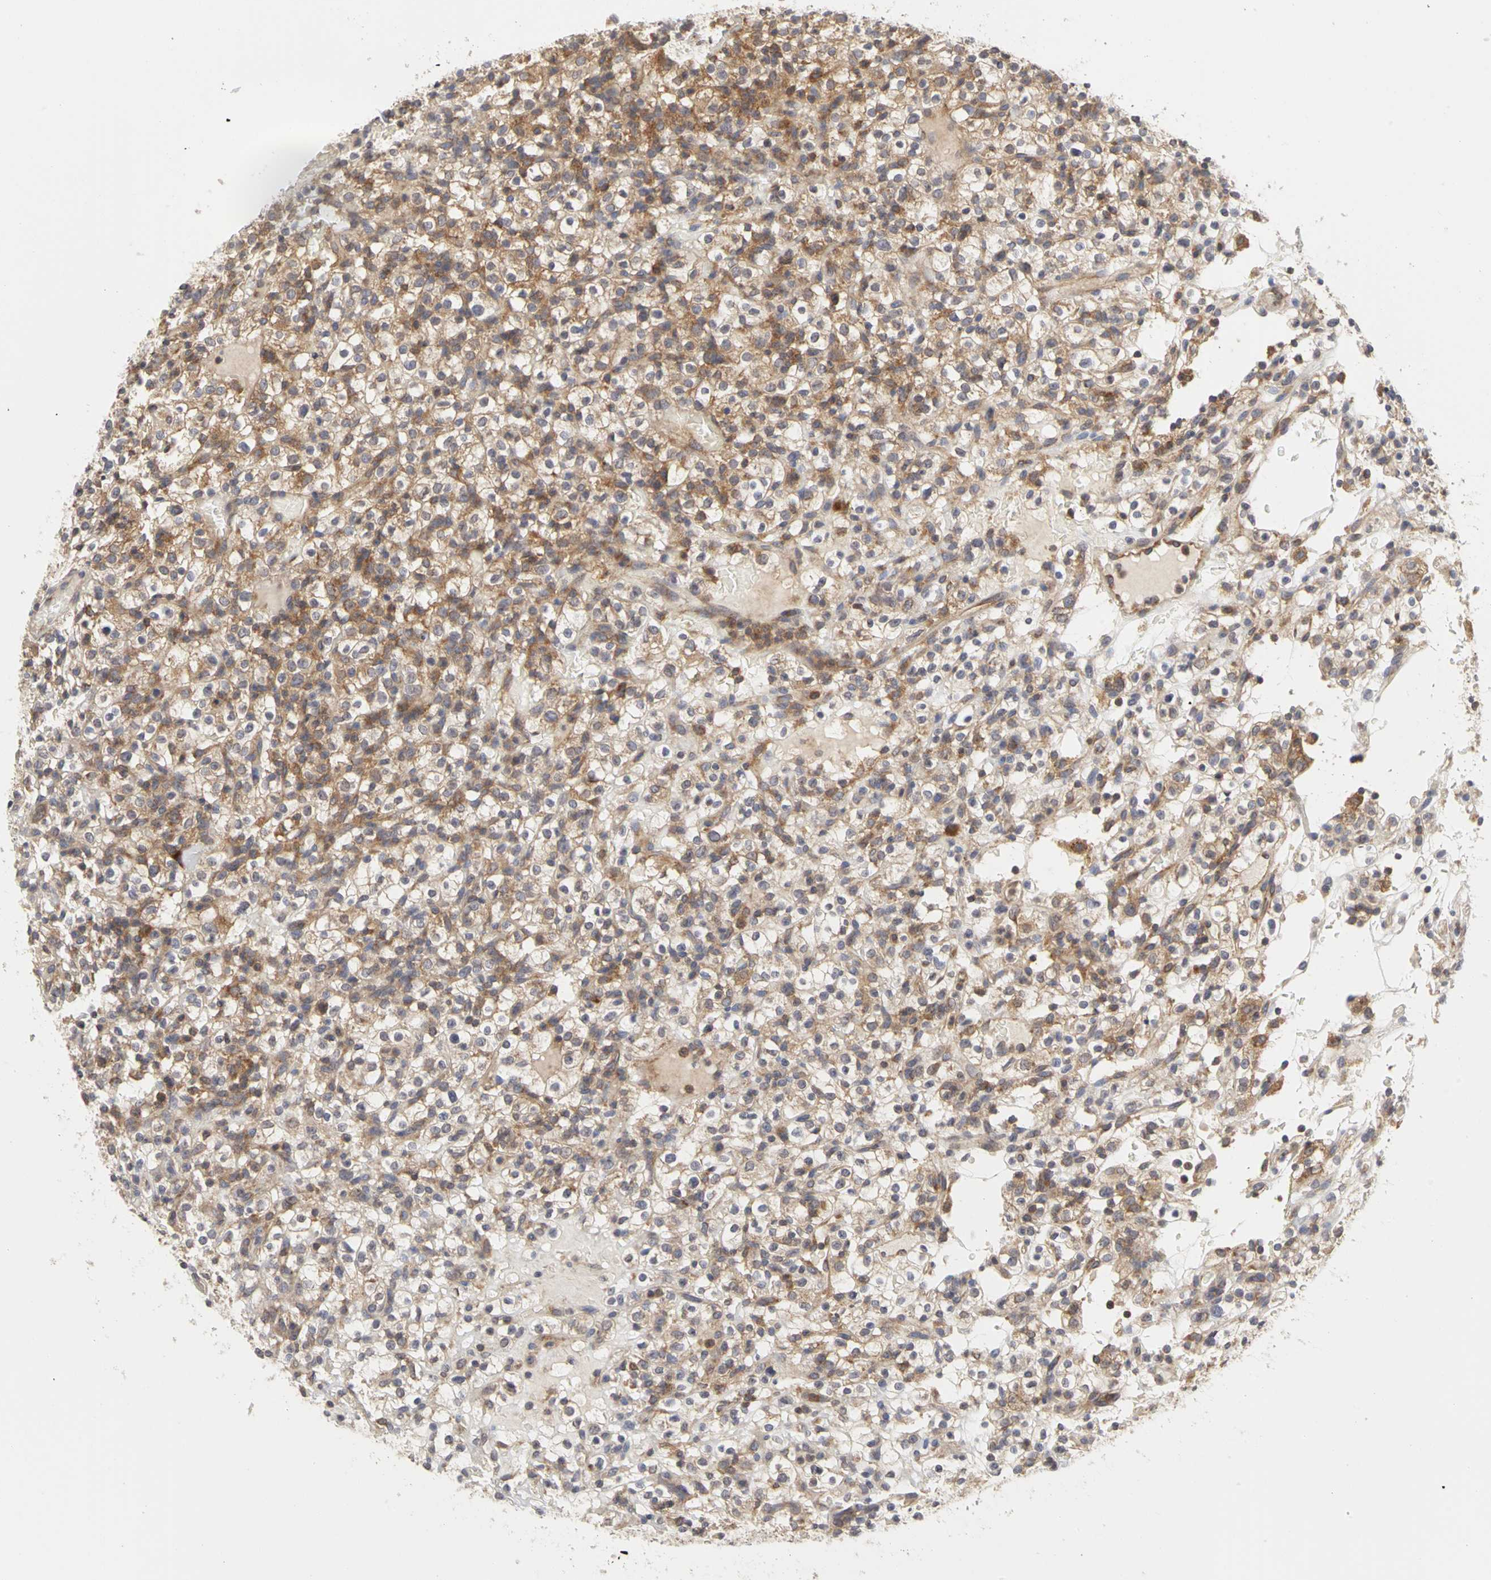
{"staining": {"intensity": "moderate", "quantity": "25%-75%", "location": "cytoplasmic/membranous"}, "tissue": "renal cancer", "cell_type": "Tumor cells", "image_type": "cancer", "snomed": [{"axis": "morphology", "description": "Normal tissue, NOS"}, {"axis": "morphology", "description": "Adenocarcinoma, NOS"}, {"axis": "topography", "description": "Kidney"}], "caption": "Immunohistochemical staining of renal adenocarcinoma exhibits medium levels of moderate cytoplasmic/membranous positivity in approximately 25%-75% of tumor cells. The staining was performed using DAB (3,3'-diaminobenzidine), with brown indicating positive protein expression. Nuclei are stained blue with hematoxylin.", "gene": "IRAK1", "patient": {"sex": "female", "age": 72}}